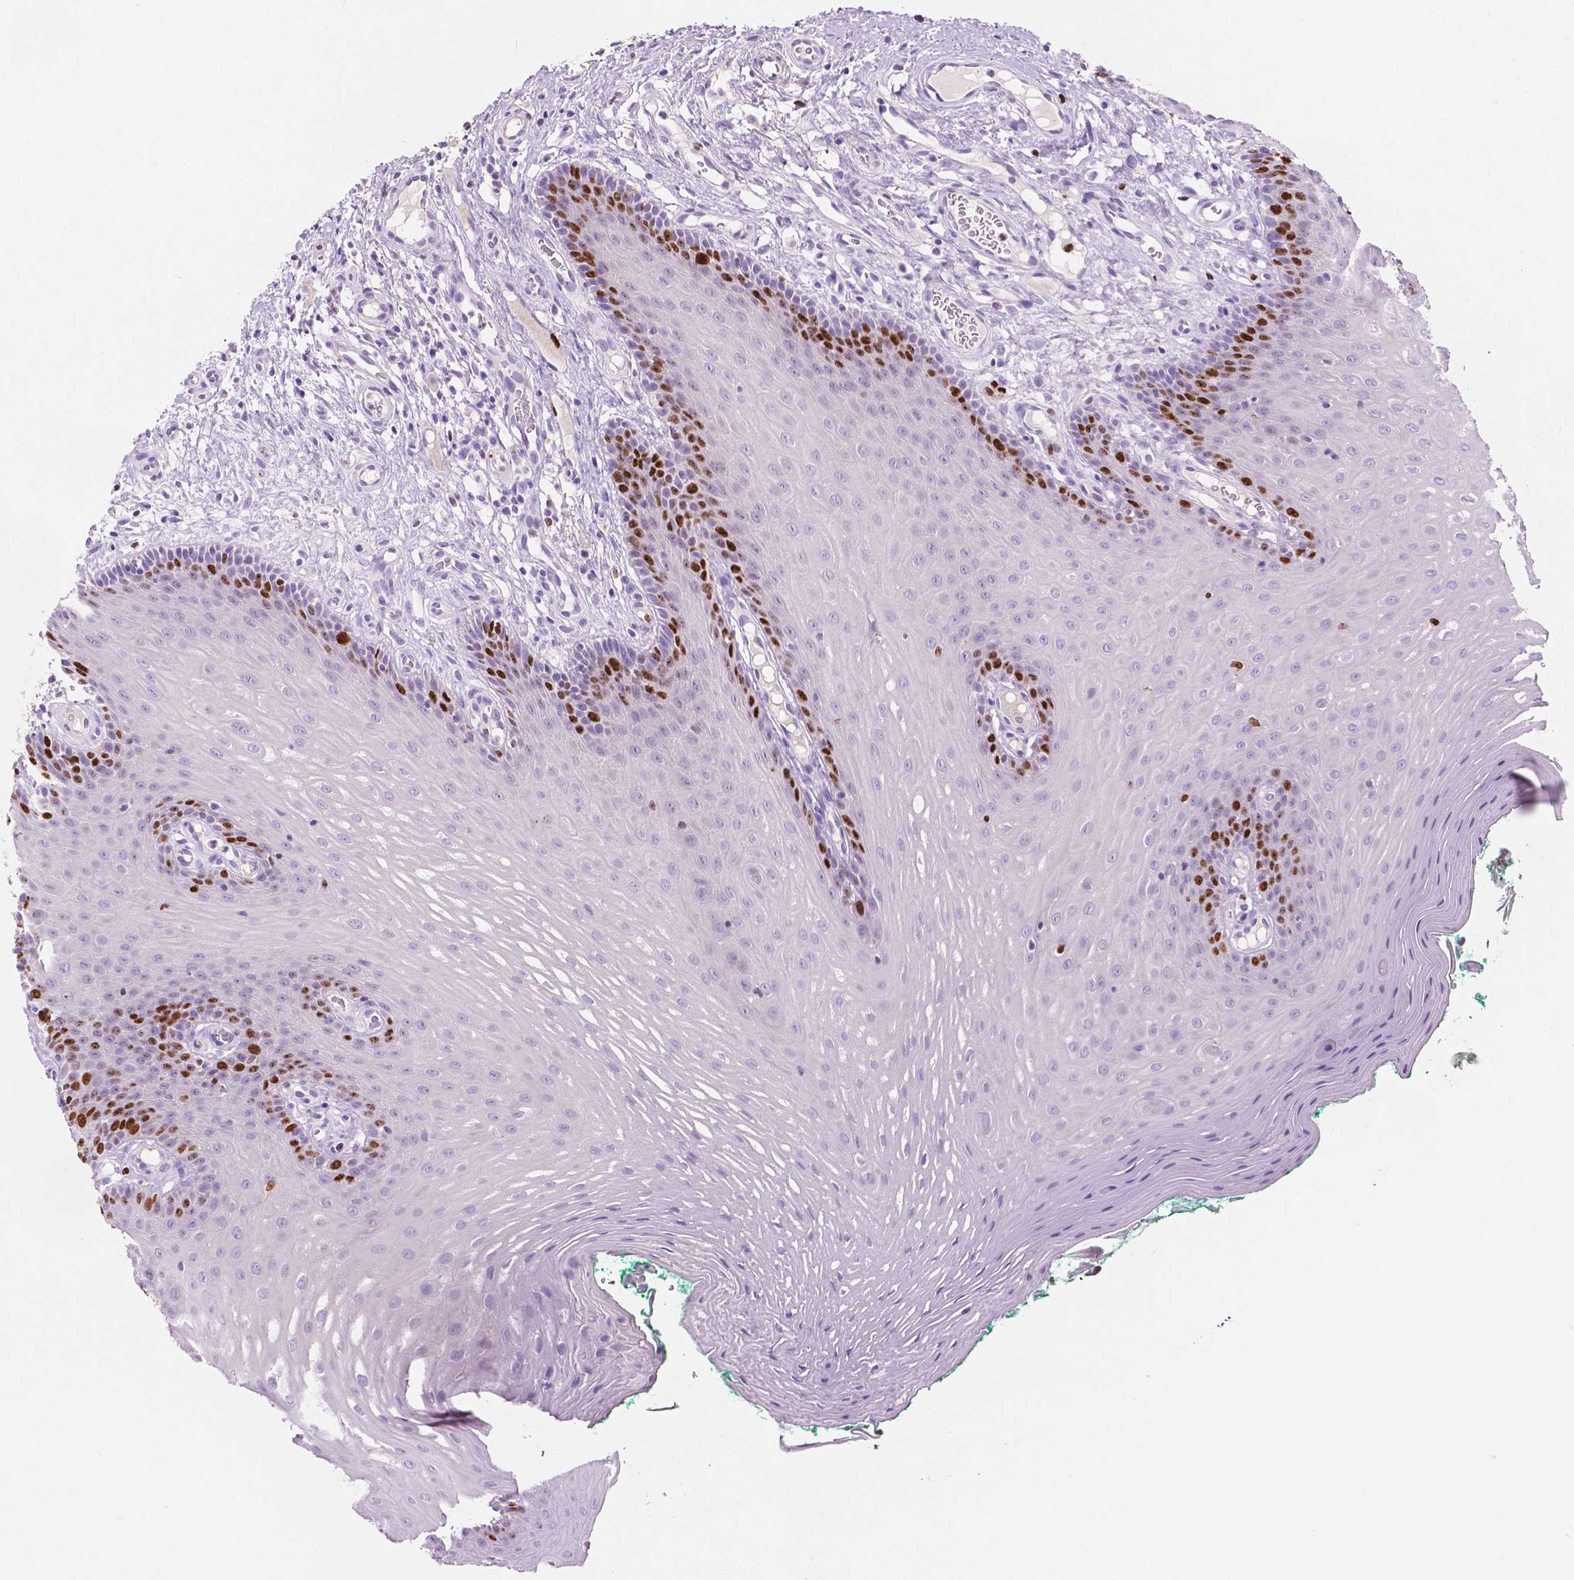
{"staining": {"intensity": "strong", "quantity": "25%-75%", "location": "nuclear"}, "tissue": "oral mucosa", "cell_type": "Squamous epithelial cells", "image_type": "normal", "snomed": [{"axis": "morphology", "description": "Normal tissue, NOS"}, {"axis": "morphology", "description": "Squamous cell carcinoma, NOS"}, {"axis": "topography", "description": "Oral tissue"}, {"axis": "topography", "description": "Head-Neck"}], "caption": "Immunohistochemical staining of normal human oral mucosa displays strong nuclear protein staining in about 25%-75% of squamous epithelial cells. Using DAB (3,3'-diaminobenzidine) (brown) and hematoxylin (blue) stains, captured at high magnification using brightfield microscopy.", "gene": "SIAH2", "patient": {"sex": "male", "age": 78}}